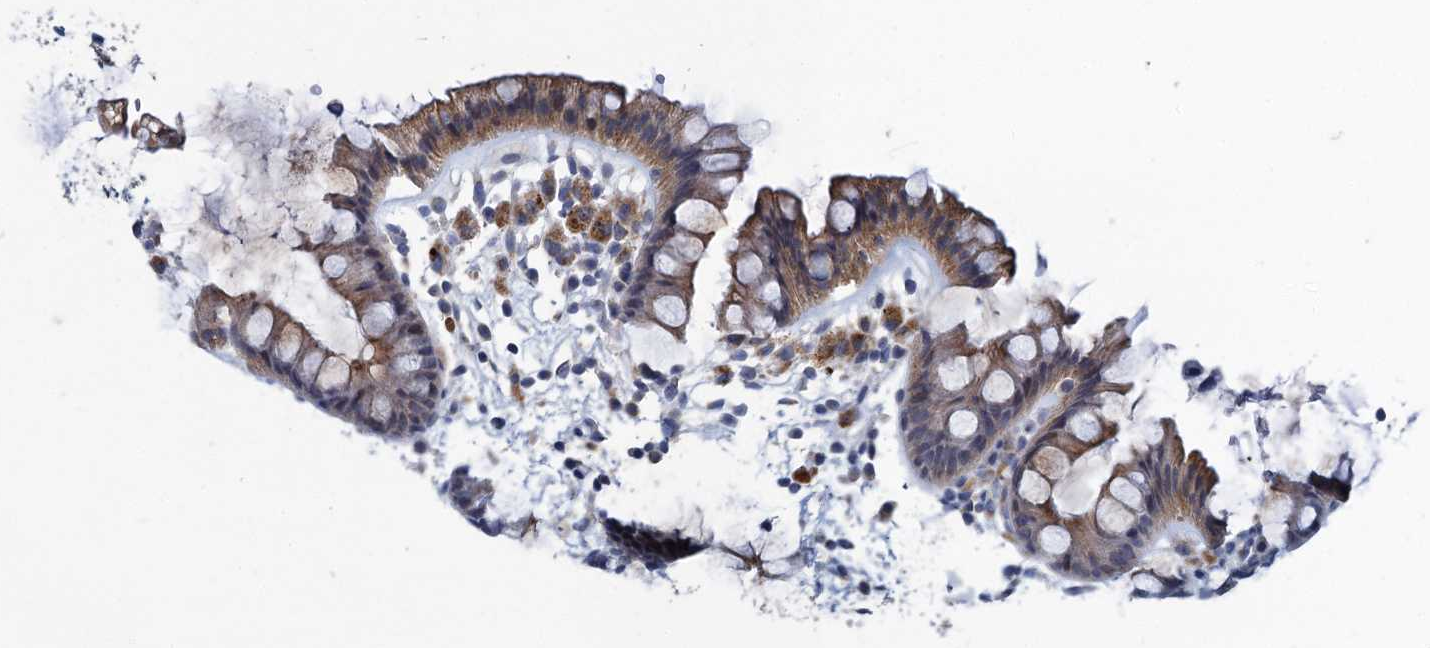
{"staining": {"intensity": "negative", "quantity": "none", "location": "none"}, "tissue": "colon", "cell_type": "Endothelial cells", "image_type": "normal", "snomed": [{"axis": "morphology", "description": "Normal tissue, NOS"}, {"axis": "topography", "description": "Colon"}], "caption": "Immunohistochemistry image of benign colon: colon stained with DAB shows no significant protein positivity in endothelial cells.", "gene": "ATOSA", "patient": {"sex": "female", "age": 62}}